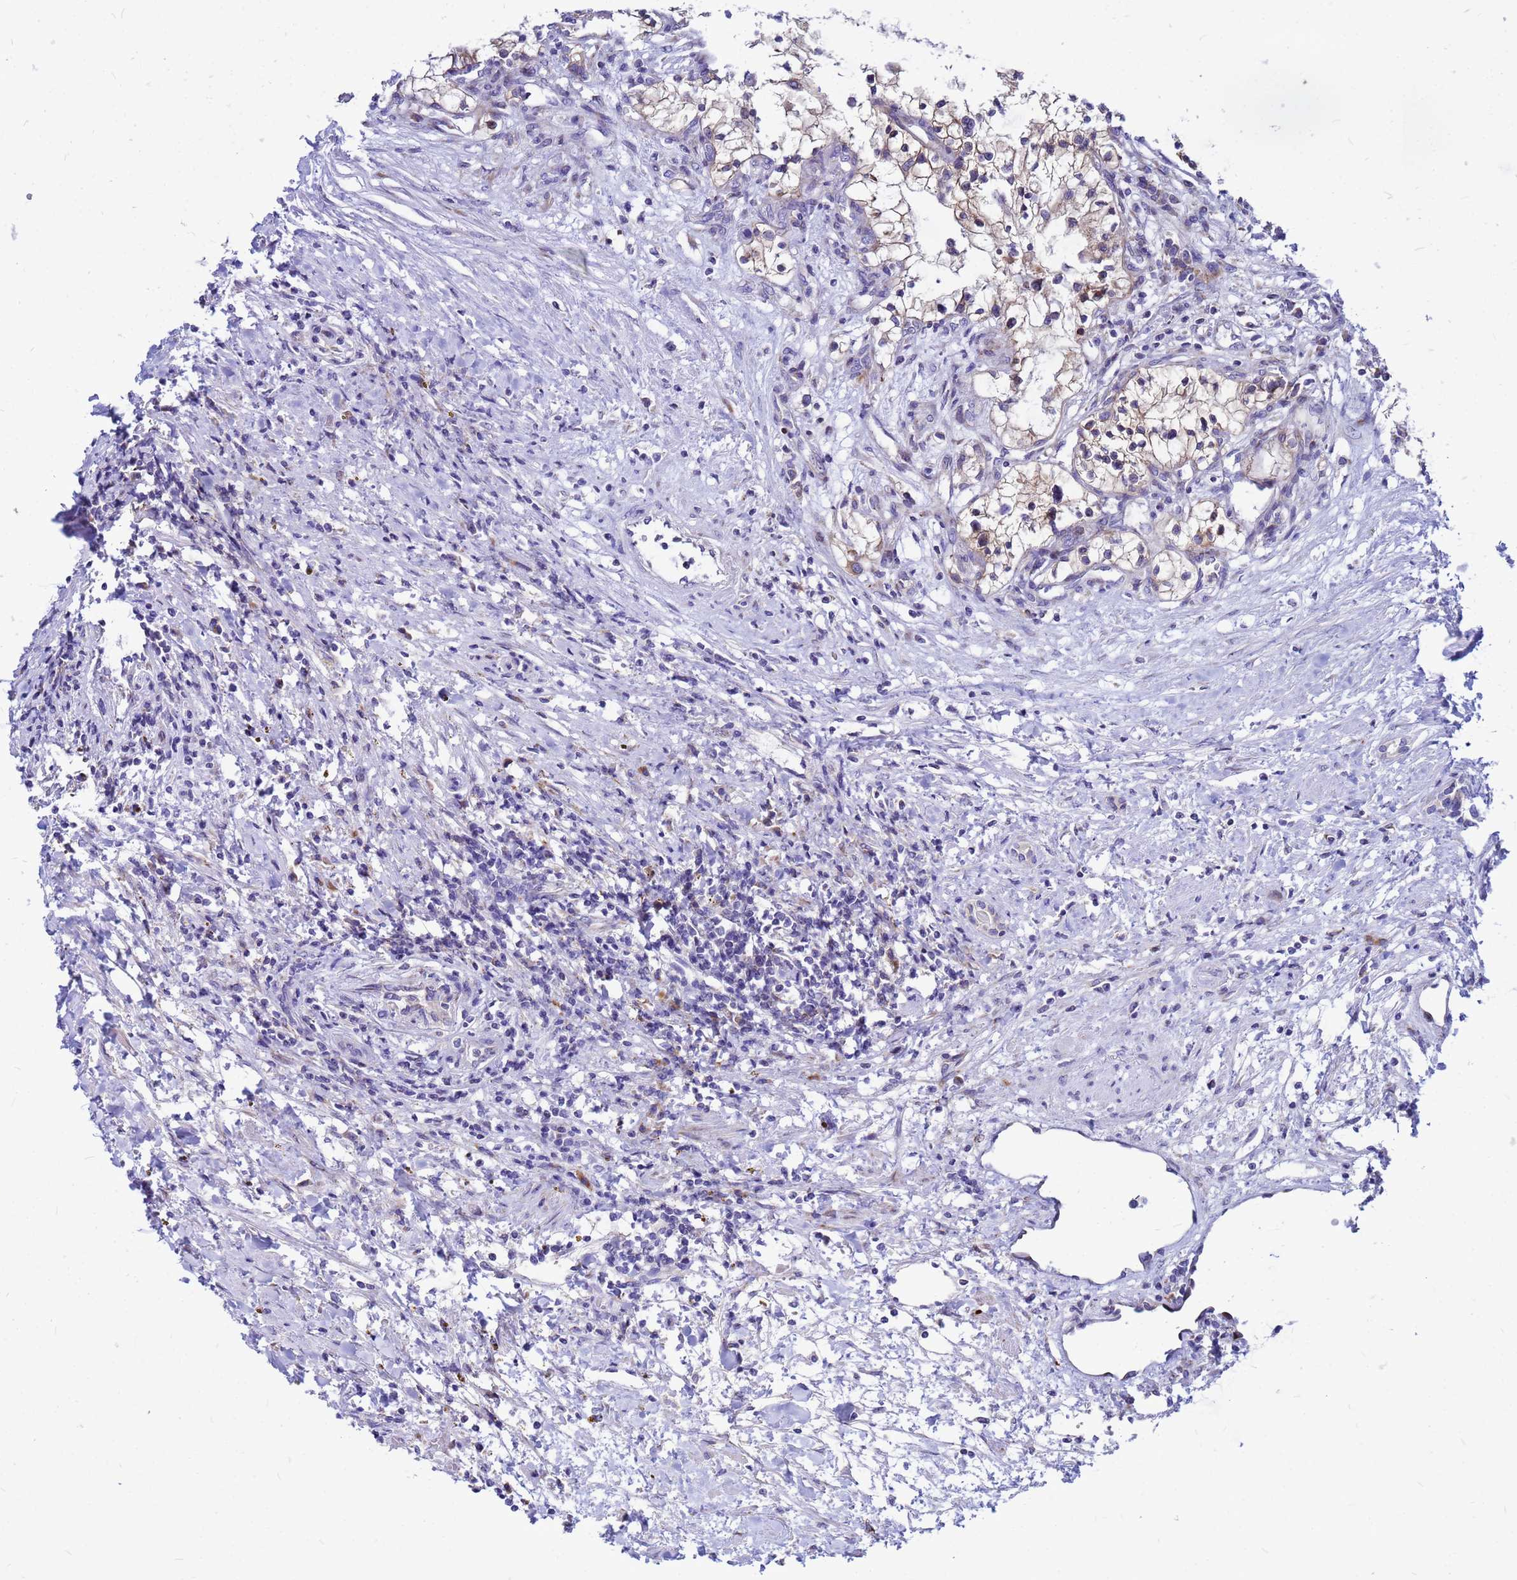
{"staining": {"intensity": "weak", "quantity": "<25%", "location": "cytoplasmic/membranous"}, "tissue": "renal cancer", "cell_type": "Tumor cells", "image_type": "cancer", "snomed": [{"axis": "morphology", "description": "Normal tissue, NOS"}, {"axis": "morphology", "description": "Adenocarcinoma, NOS"}, {"axis": "topography", "description": "Kidney"}], "caption": "A histopathology image of human renal cancer (adenocarcinoma) is negative for staining in tumor cells.", "gene": "FHIP1A", "patient": {"sex": "male", "age": 68}}